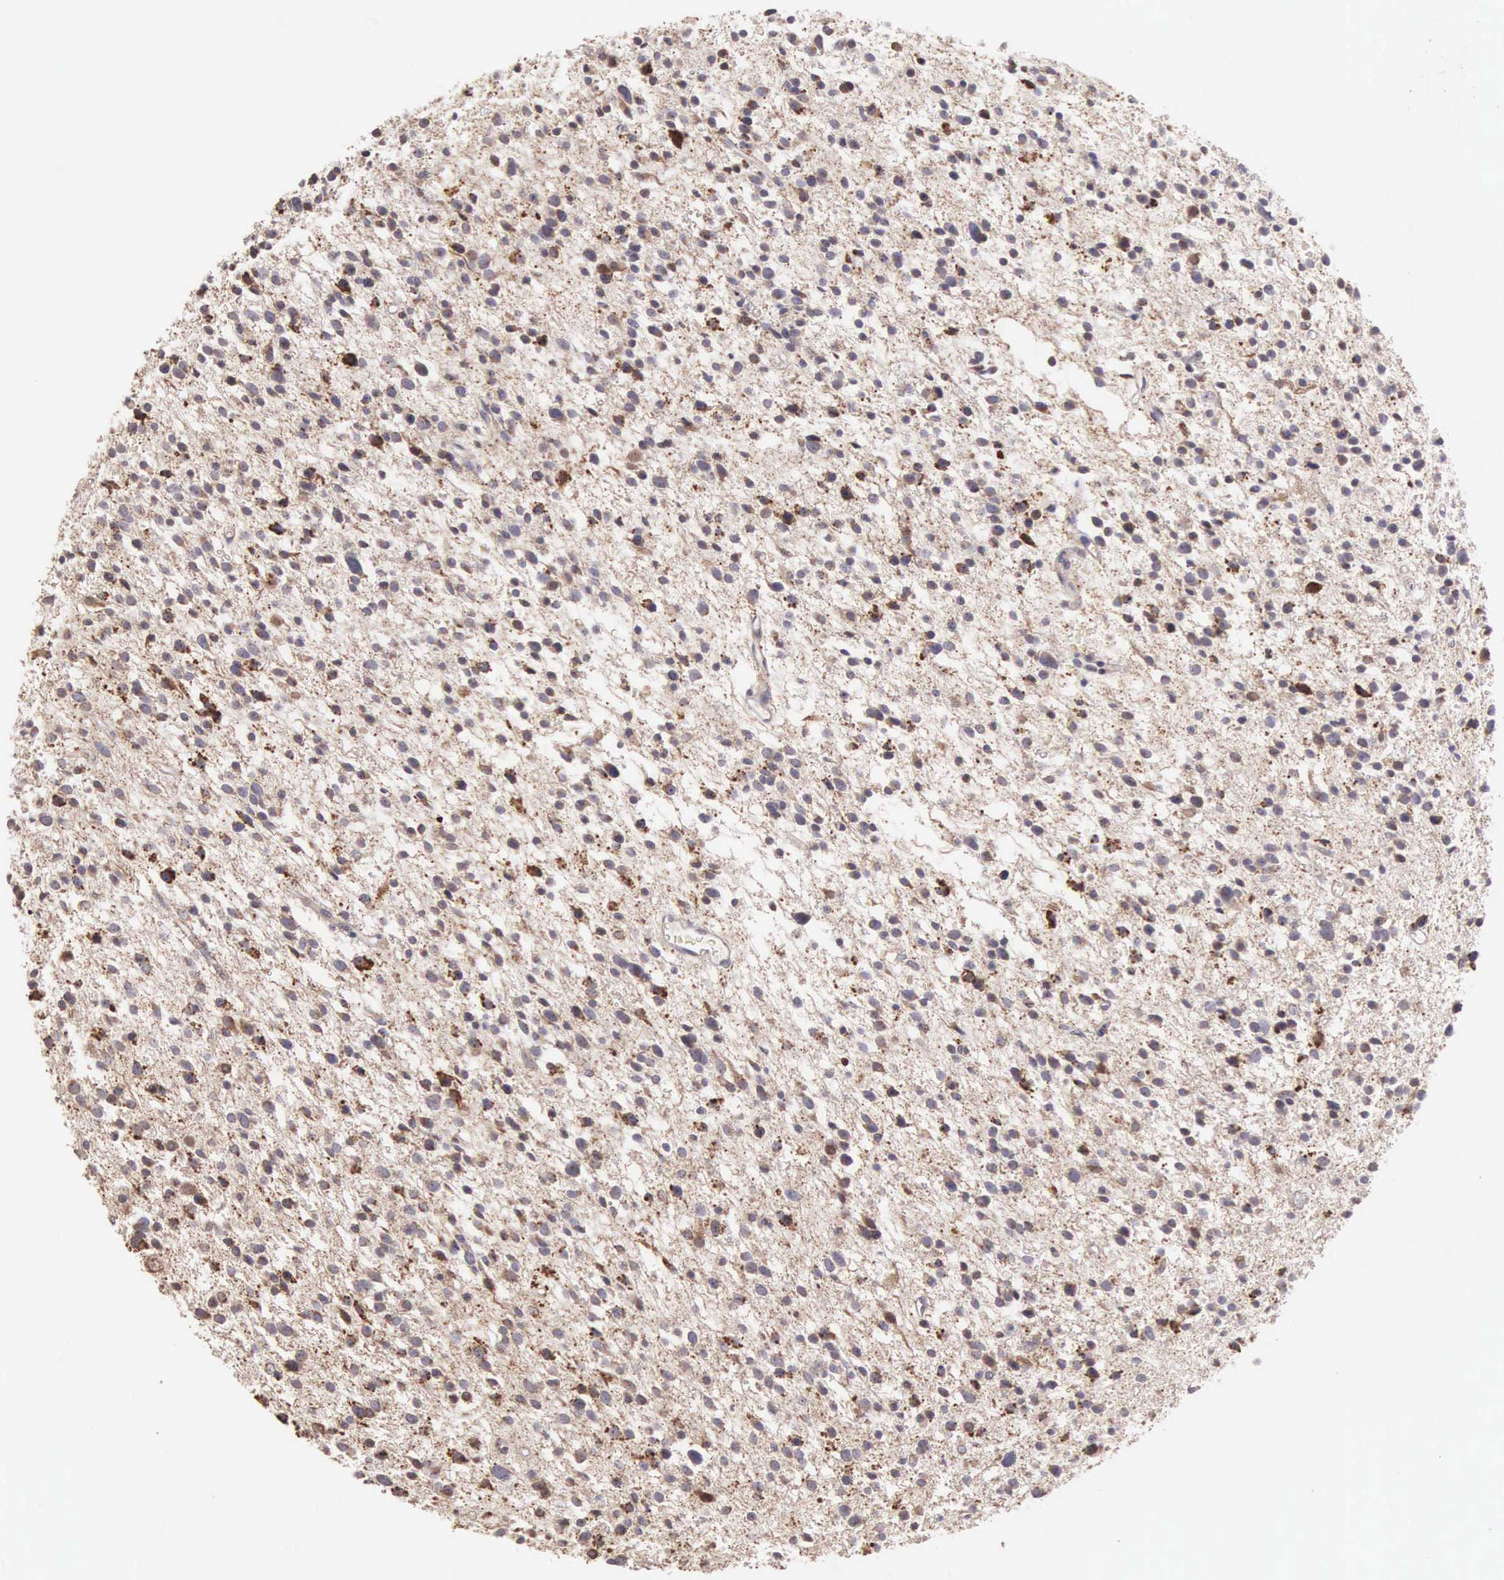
{"staining": {"intensity": "moderate", "quantity": "25%-75%", "location": "cytoplasmic/membranous"}, "tissue": "glioma", "cell_type": "Tumor cells", "image_type": "cancer", "snomed": [{"axis": "morphology", "description": "Glioma, malignant, Low grade"}, {"axis": "topography", "description": "Brain"}], "caption": "Protein analysis of glioma tissue reveals moderate cytoplasmic/membranous positivity in approximately 25%-75% of tumor cells.", "gene": "PIR", "patient": {"sex": "female", "age": 36}}